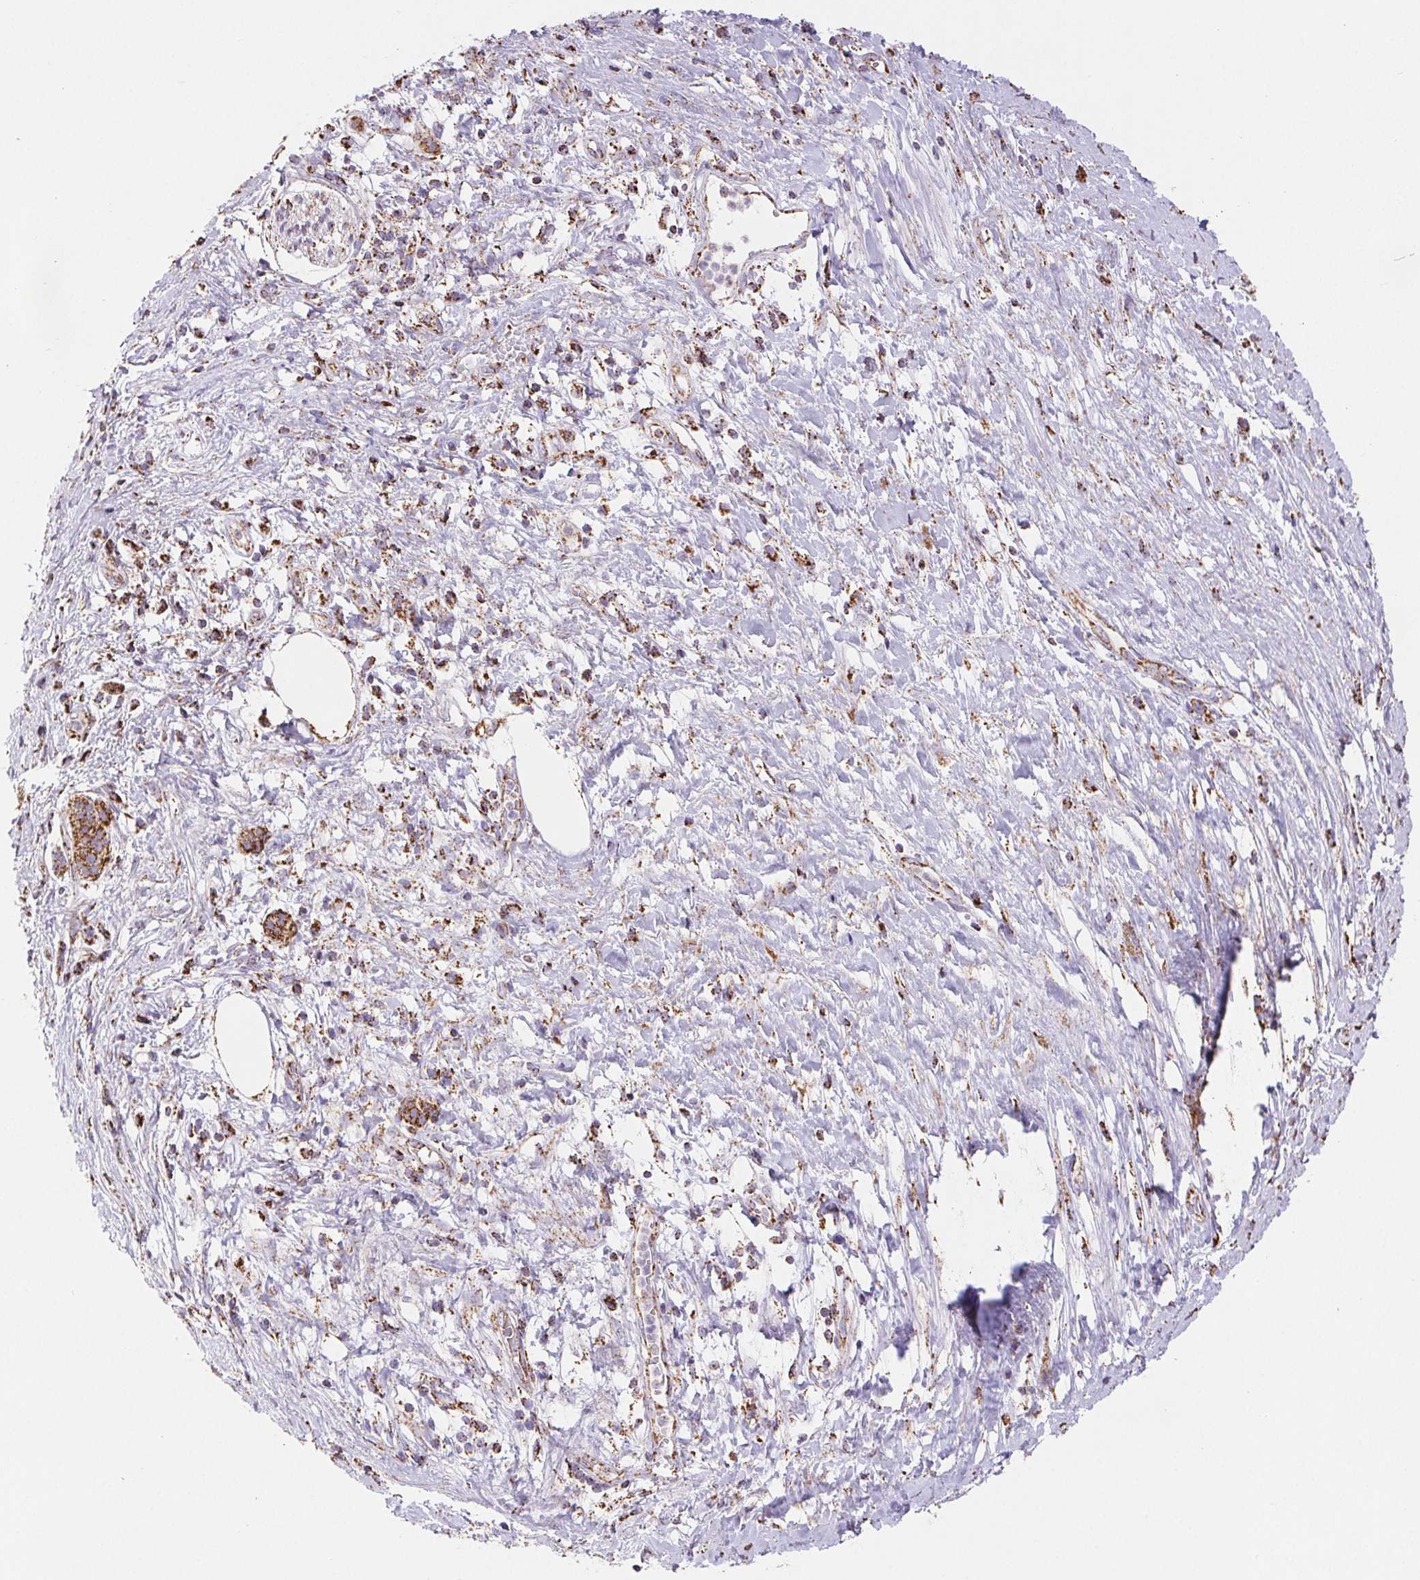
{"staining": {"intensity": "strong", "quantity": ">75%", "location": "cytoplasmic/membranous"}, "tissue": "pancreatic cancer", "cell_type": "Tumor cells", "image_type": "cancer", "snomed": [{"axis": "morphology", "description": "Adenocarcinoma, NOS"}, {"axis": "topography", "description": "Pancreas"}], "caption": "This micrograph reveals immunohistochemistry (IHC) staining of pancreatic cancer (adenocarcinoma), with high strong cytoplasmic/membranous expression in approximately >75% of tumor cells.", "gene": "NIPSNAP2", "patient": {"sex": "male", "age": 63}}